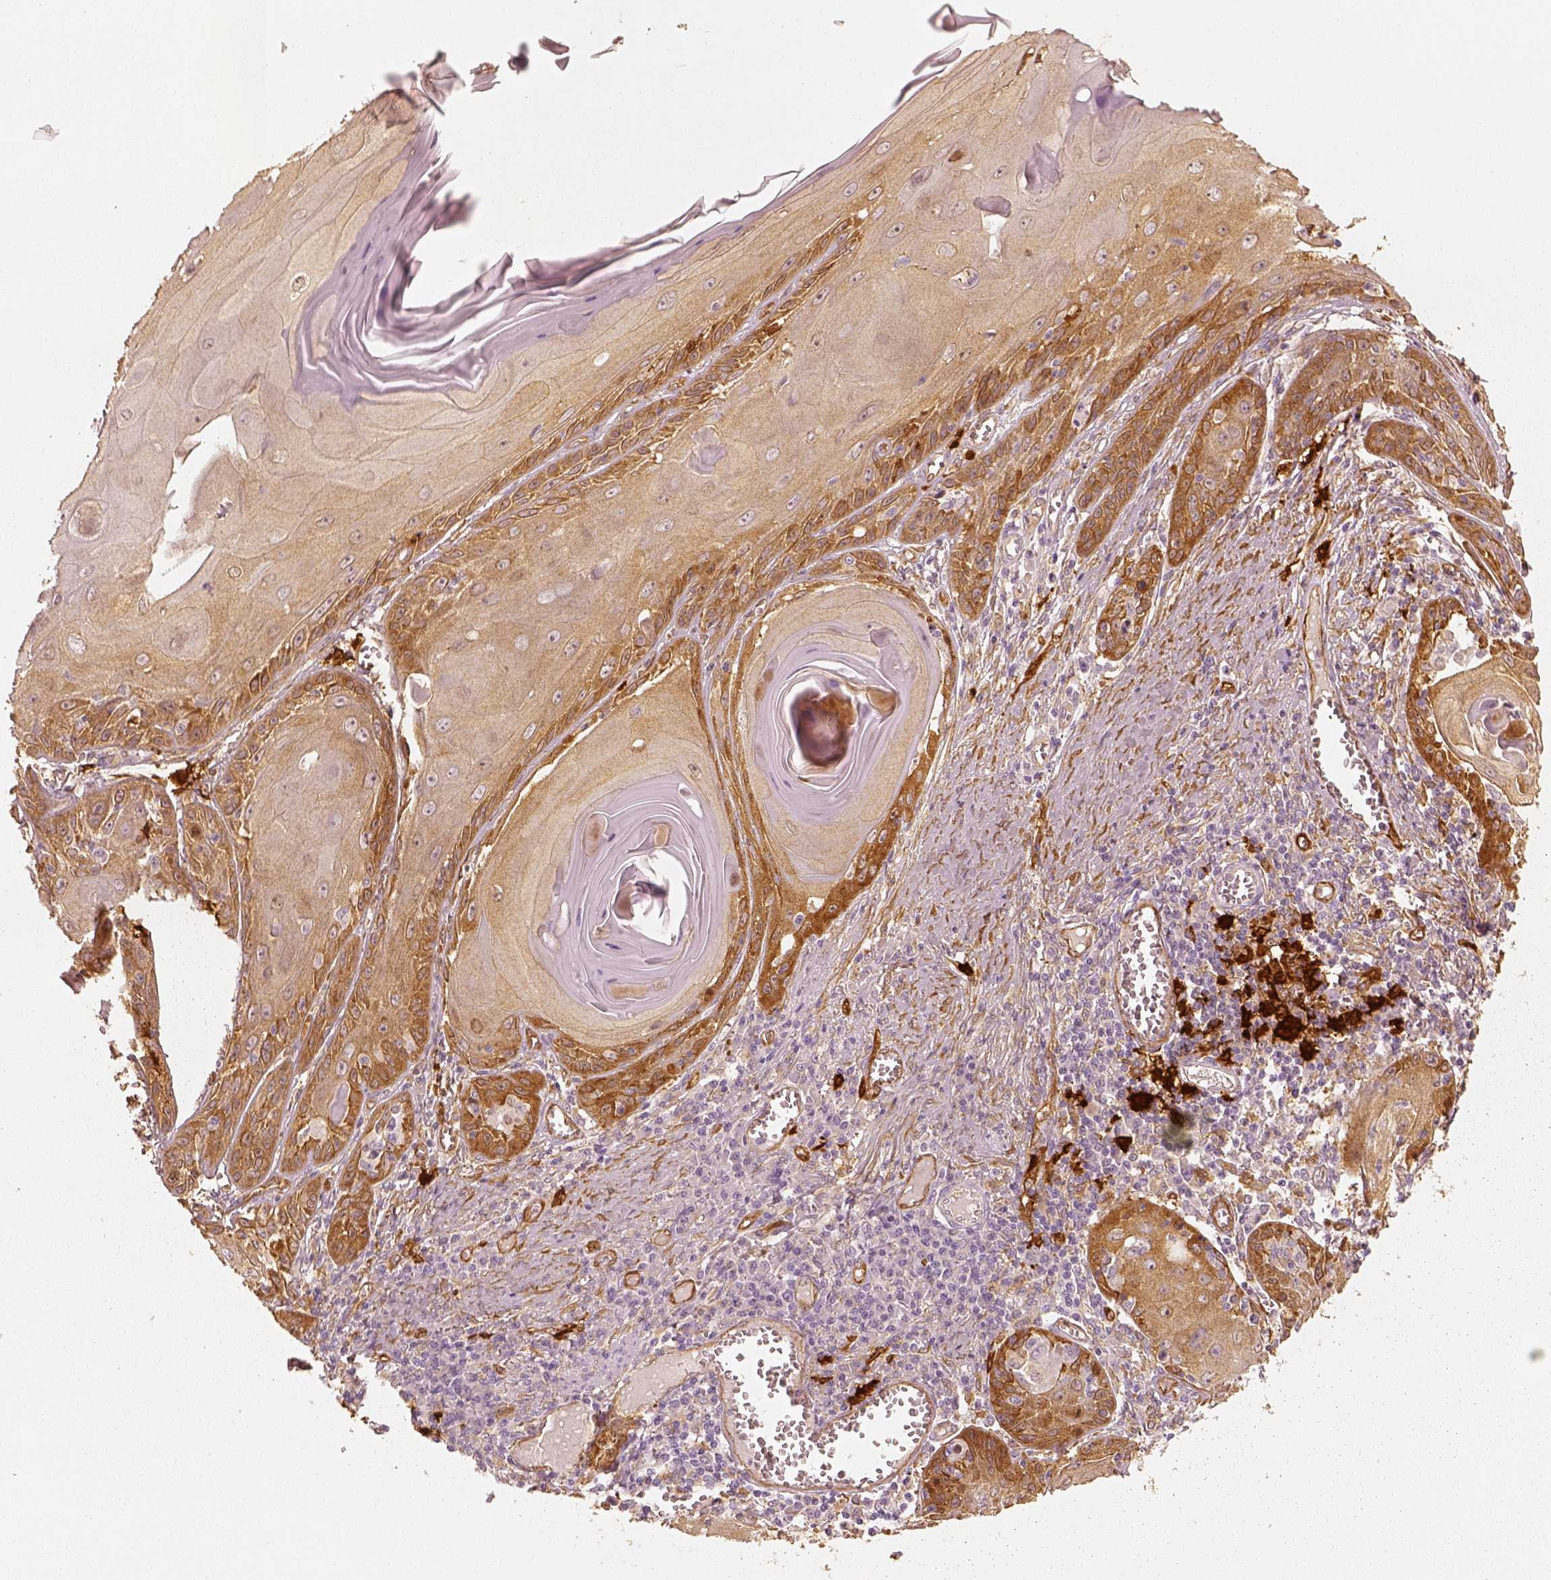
{"staining": {"intensity": "moderate", "quantity": ">75%", "location": "cytoplasmic/membranous"}, "tissue": "skin cancer", "cell_type": "Tumor cells", "image_type": "cancer", "snomed": [{"axis": "morphology", "description": "Squamous cell carcinoma, NOS"}, {"axis": "topography", "description": "Skin"}, {"axis": "topography", "description": "Vulva"}], "caption": "High-power microscopy captured an immunohistochemistry histopathology image of skin cancer, revealing moderate cytoplasmic/membranous expression in about >75% of tumor cells. Nuclei are stained in blue.", "gene": "FSCN1", "patient": {"sex": "female", "age": 85}}